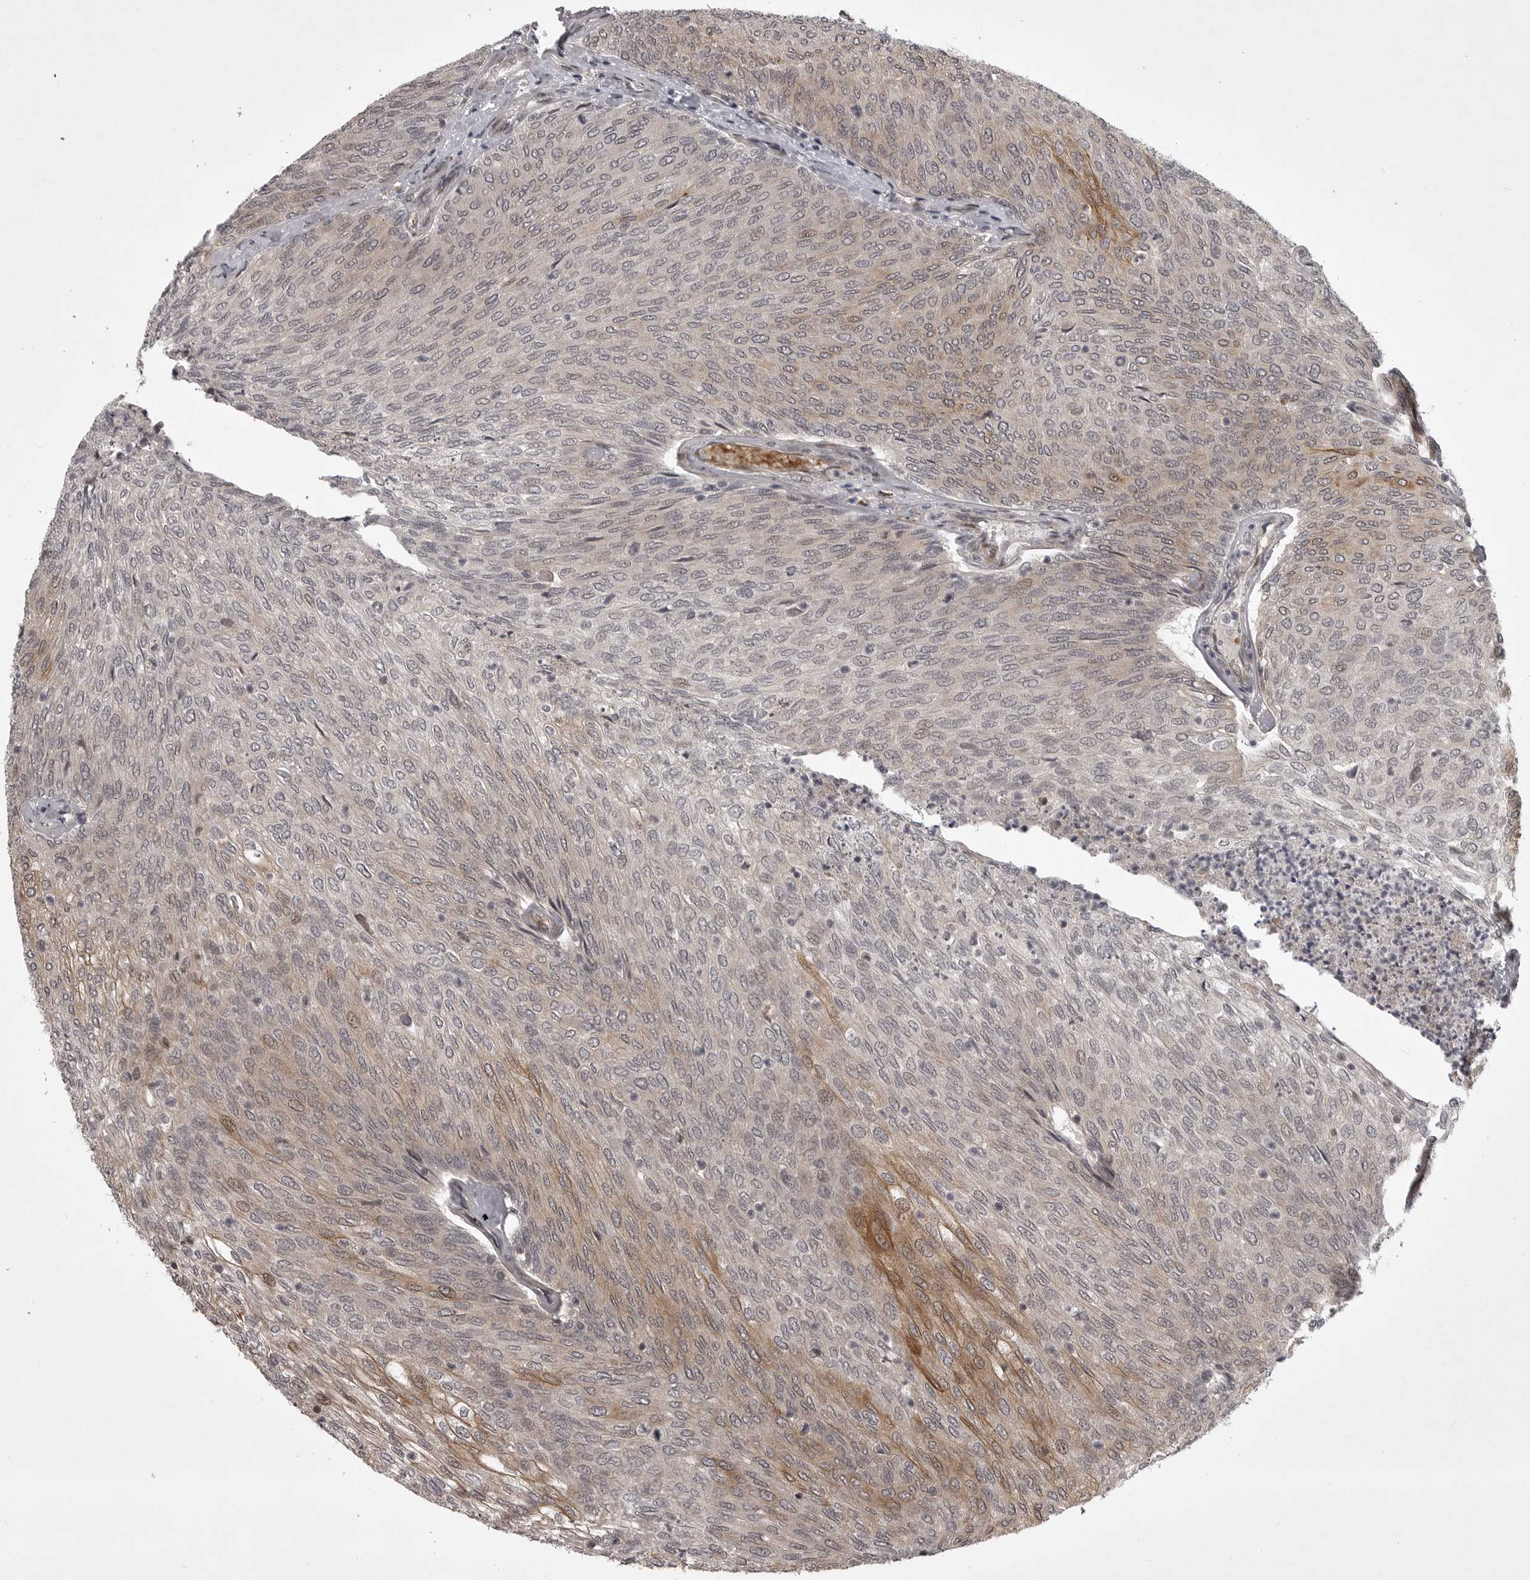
{"staining": {"intensity": "moderate", "quantity": "<25%", "location": "cytoplasmic/membranous"}, "tissue": "urothelial cancer", "cell_type": "Tumor cells", "image_type": "cancer", "snomed": [{"axis": "morphology", "description": "Urothelial carcinoma, Low grade"}, {"axis": "topography", "description": "Urinary bladder"}], "caption": "Moderate cytoplasmic/membranous protein staining is seen in about <25% of tumor cells in low-grade urothelial carcinoma.", "gene": "SNX16", "patient": {"sex": "female", "age": 79}}